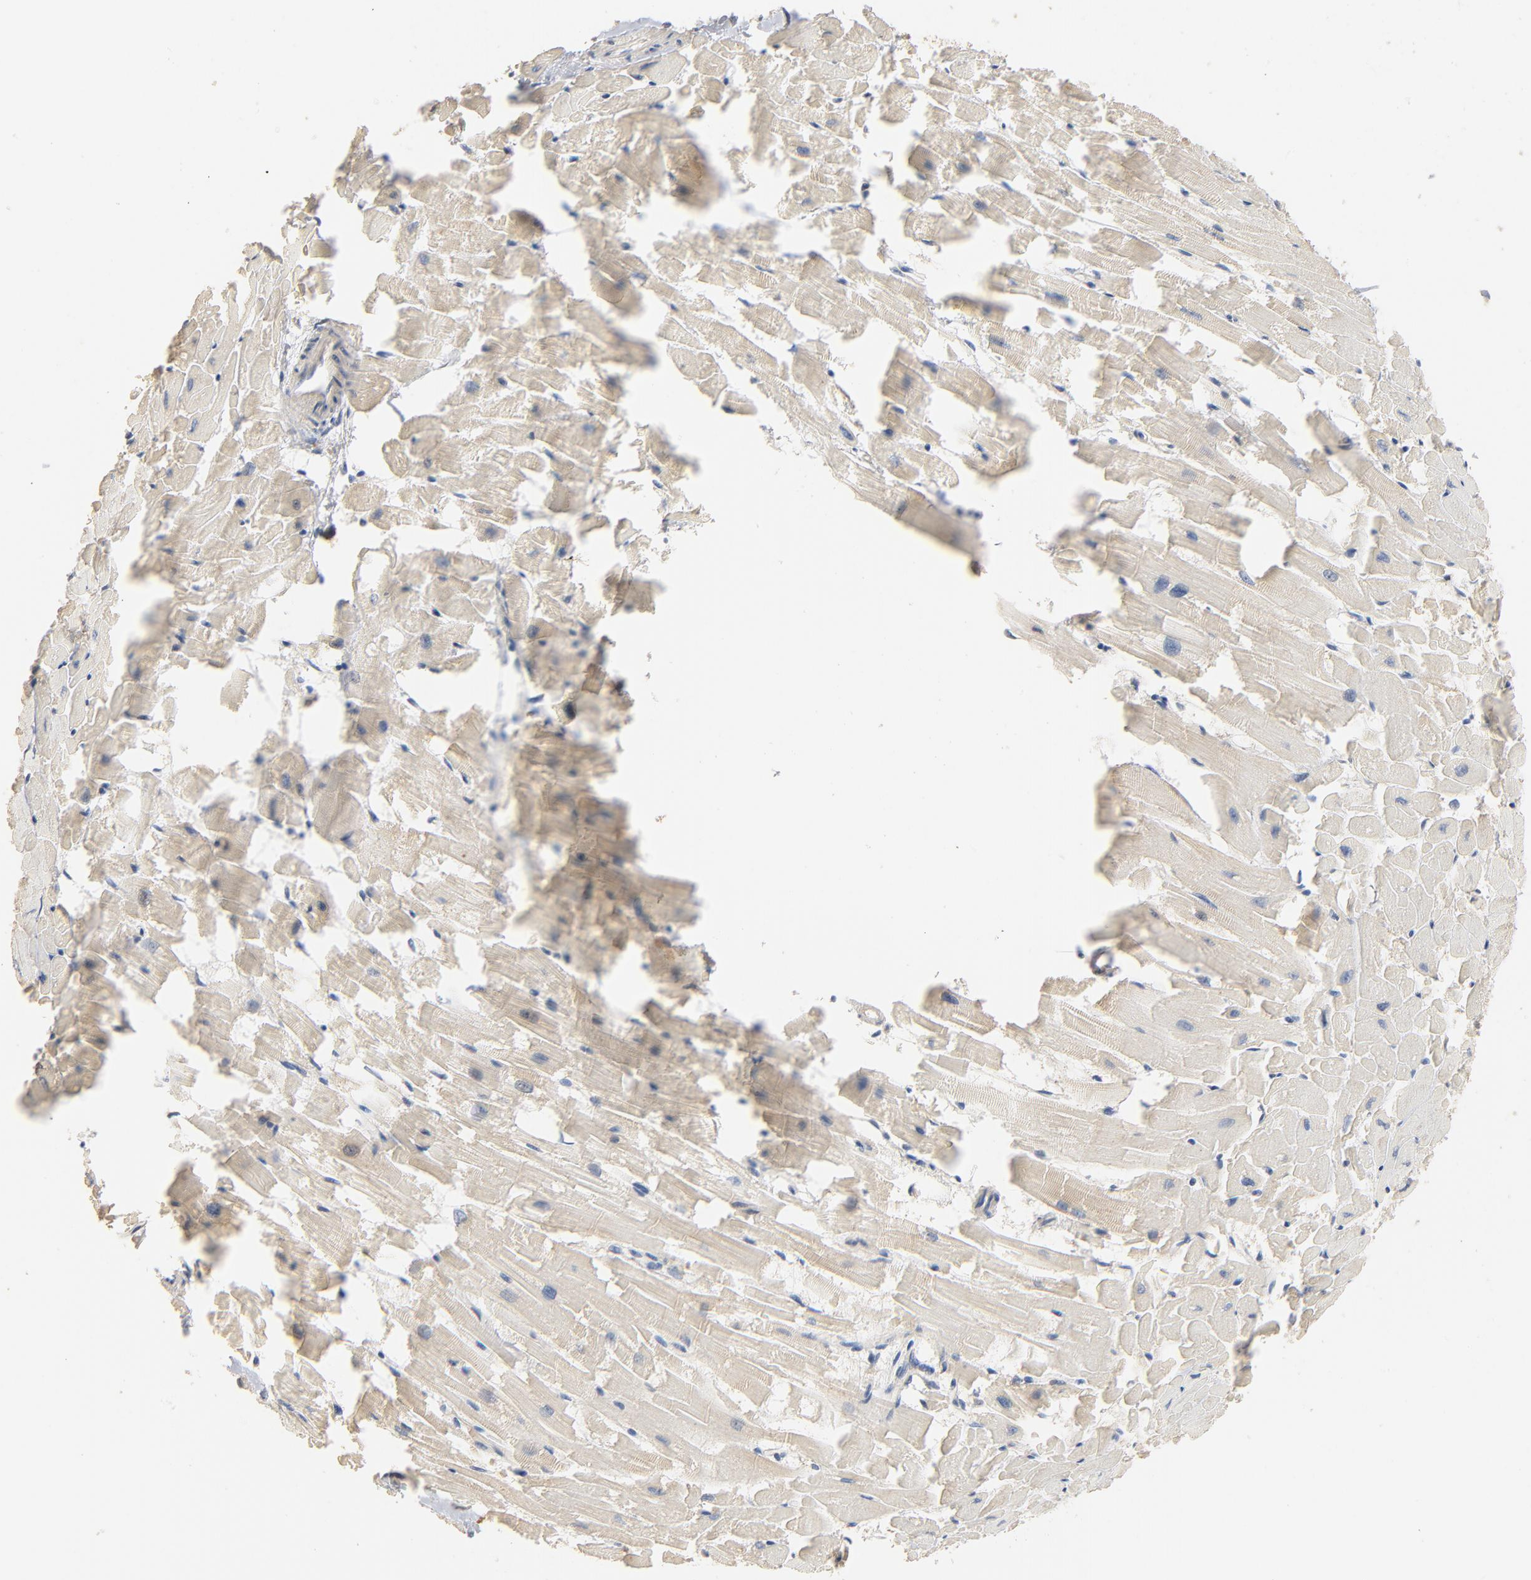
{"staining": {"intensity": "negative", "quantity": "none", "location": "none"}, "tissue": "heart muscle", "cell_type": "Cardiomyocytes", "image_type": "normal", "snomed": [{"axis": "morphology", "description": "Normal tissue, NOS"}, {"axis": "topography", "description": "Heart"}], "caption": "The immunohistochemistry micrograph has no significant expression in cardiomyocytes of heart muscle. (DAB IHC visualized using brightfield microscopy, high magnification).", "gene": "ZDHHC8", "patient": {"sex": "female", "age": 19}}